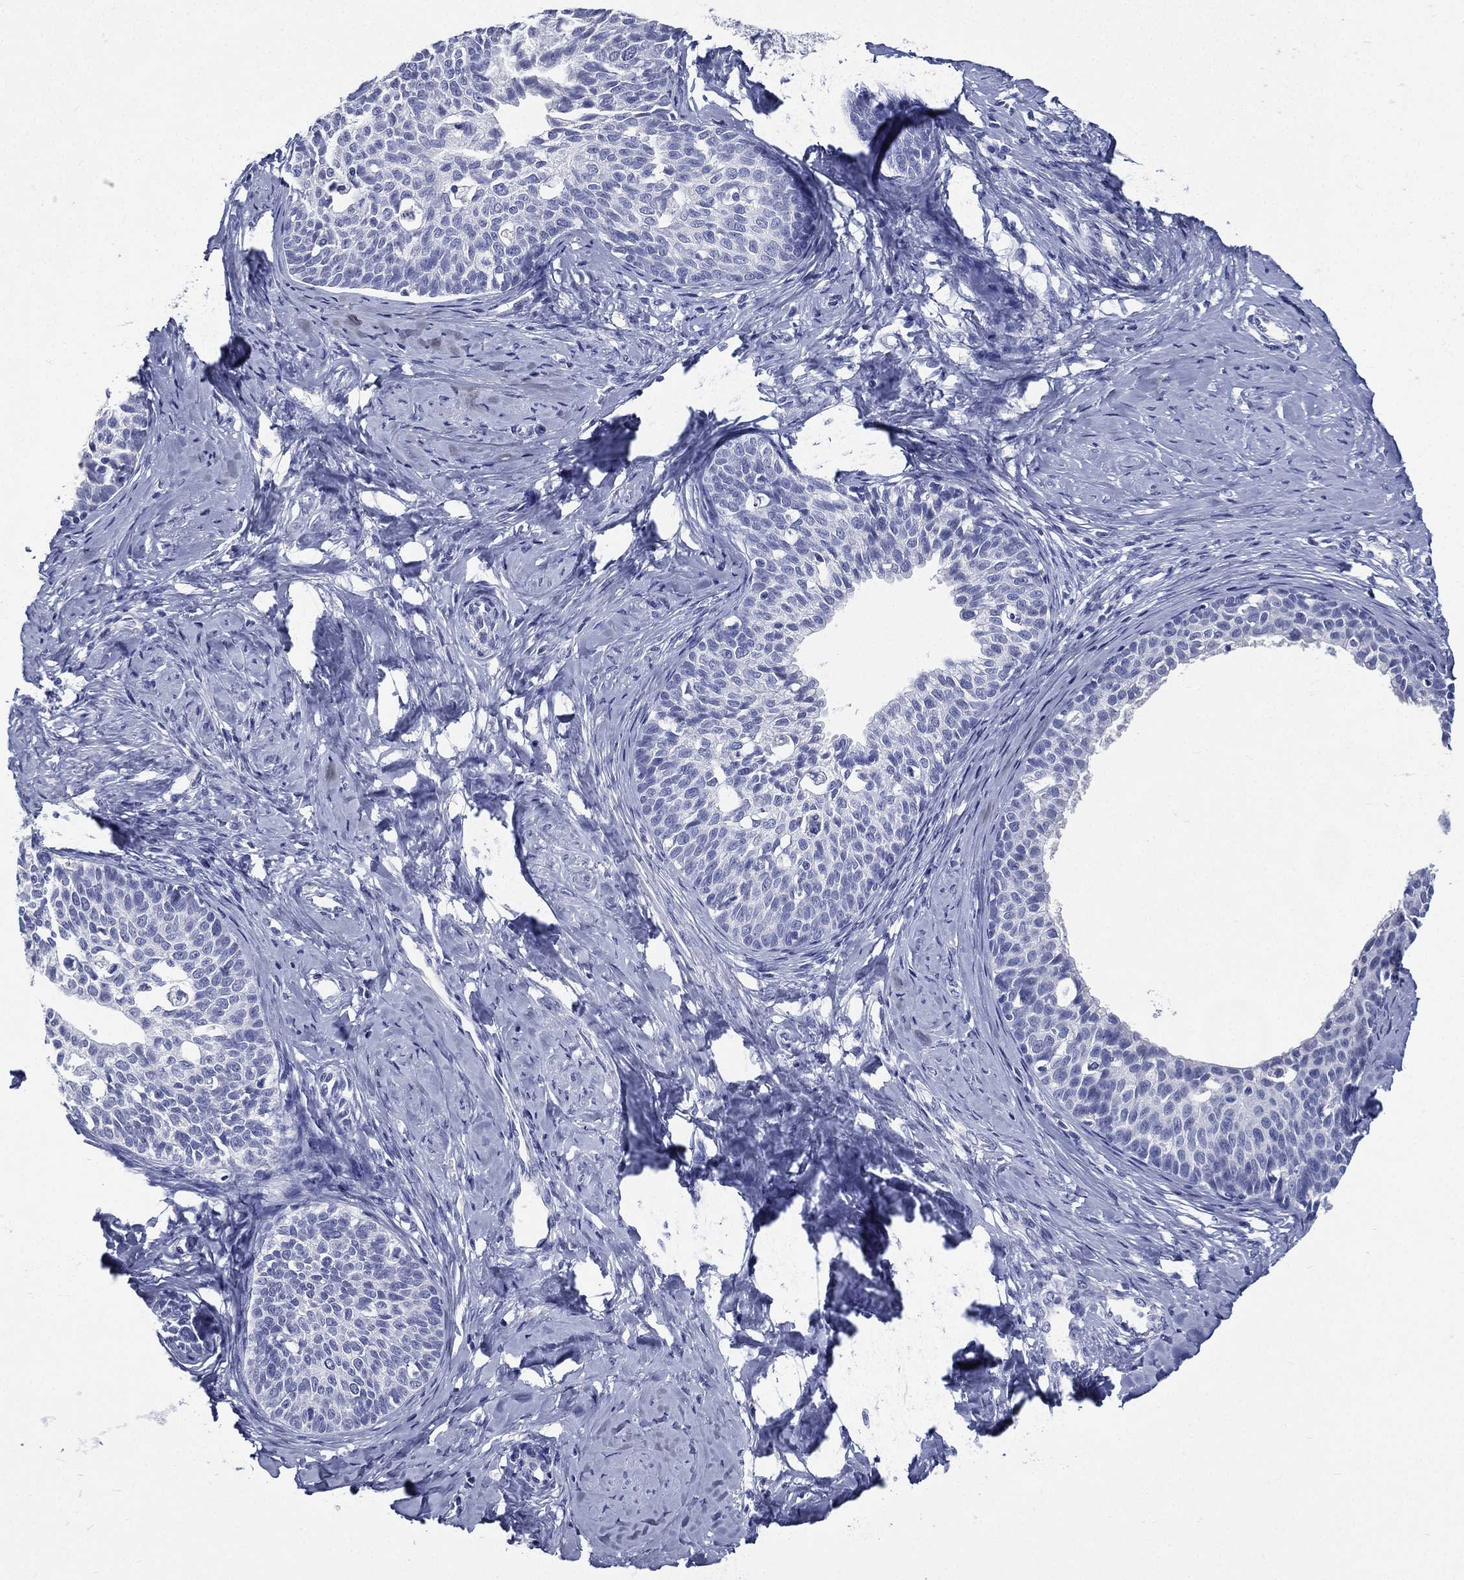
{"staining": {"intensity": "negative", "quantity": "none", "location": "none"}, "tissue": "cervical cancer", "cell_type": "Tumor cells", "image_type": "cancer", "snomed": [{"axis": "morphology", "description": "Squamous cell carcinoma, NOS"}, {"axis": "topography", "description": "Cervix"}], "caption": "A histopathology image of human cervical squamous cell carcinoma is negative for staining in tumor cells.", "gene": "DPYS", "patient": {"sex": "female", "age": 51}}